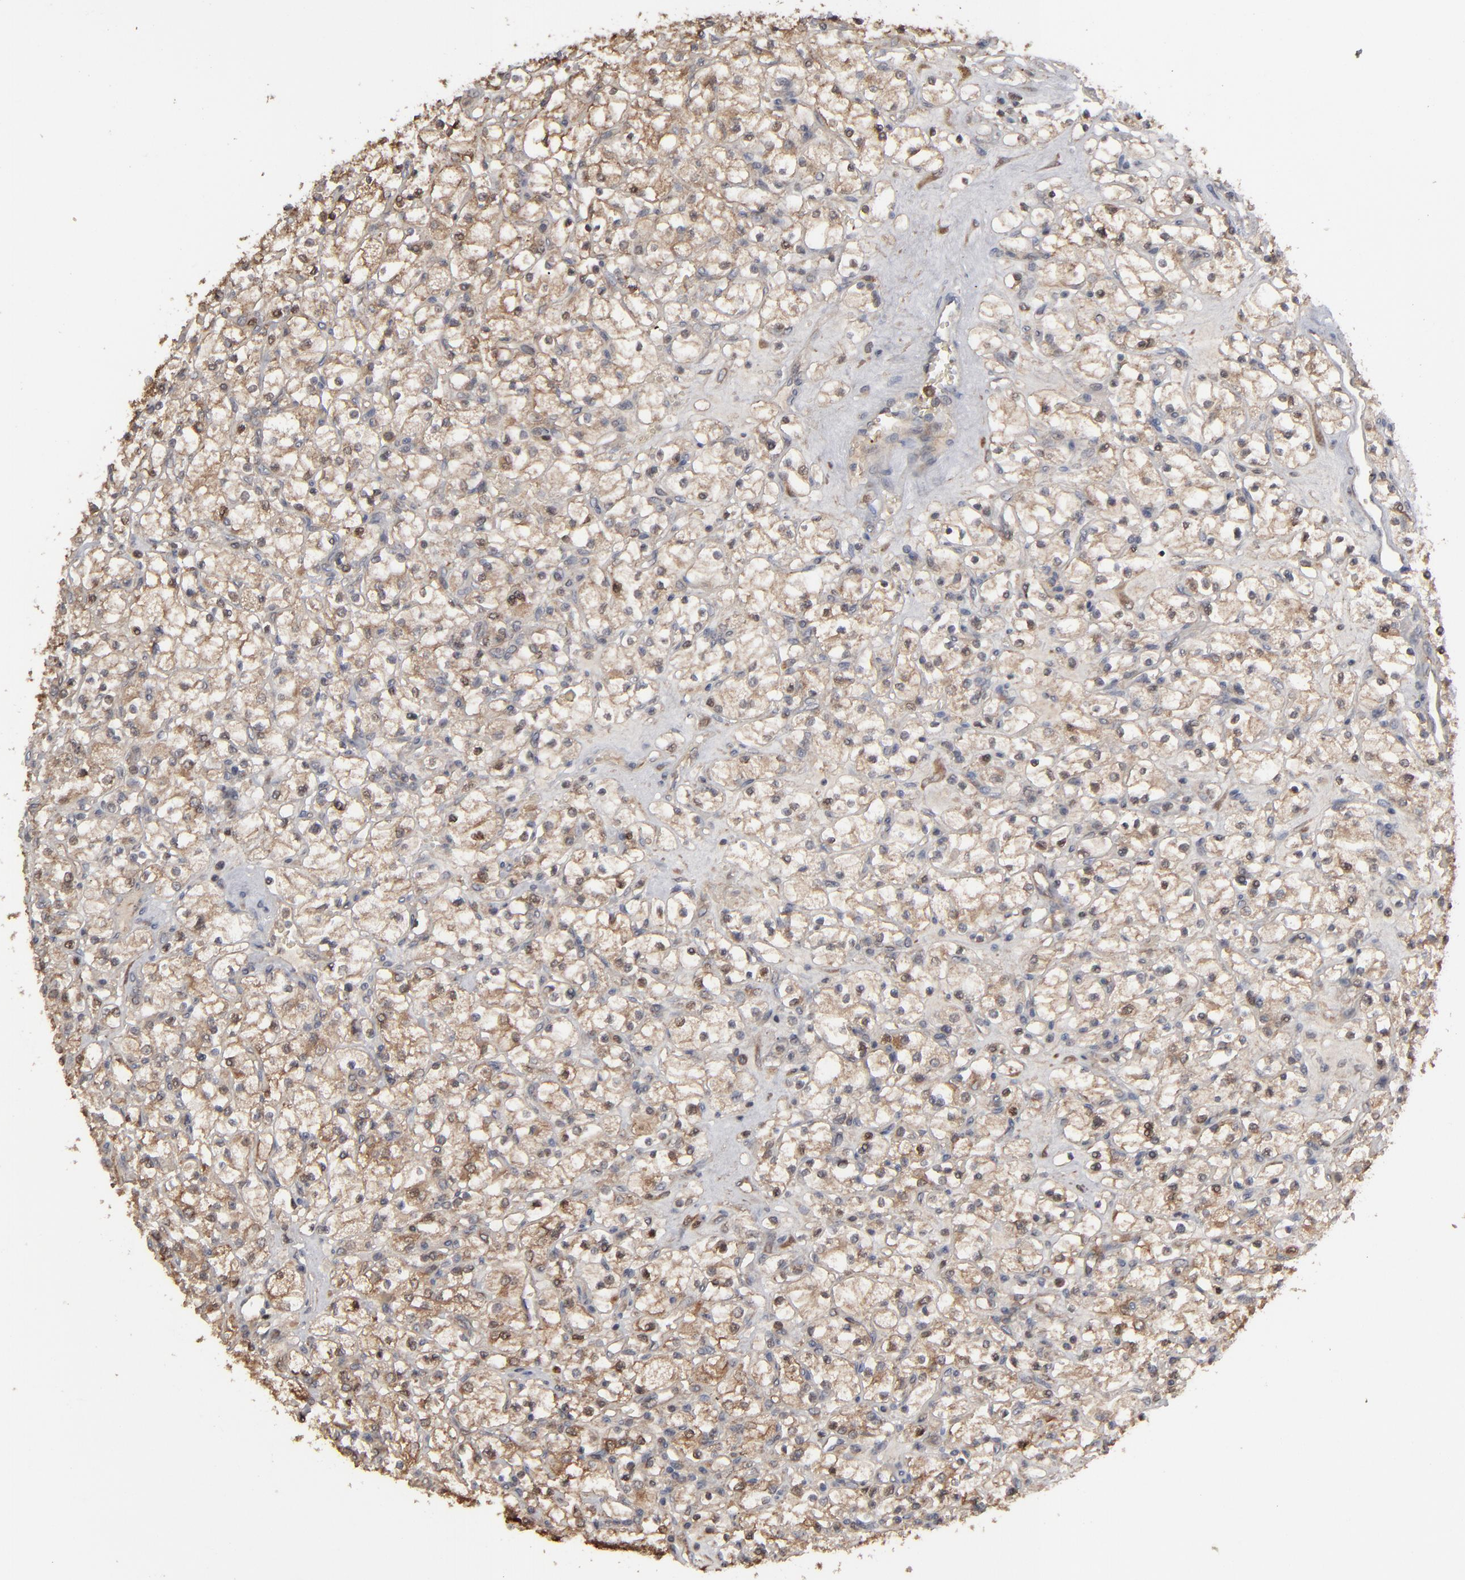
{"staining": {"intensity": "moderate", "quantity": ">75%", "location": "cytoplasmic/membranous"}, "tissue": "renal cancer", "cell_type": "Tumor cells", "image_type": "cancer", "snomed": [{"axis": "morphology", "description": "Adenocarcinoma, NOS"}, {"axis": "topography", "description": "Kidney"}], "caption": "This is an image of immunohistochemistry (IHC) staining of renal cancer, which shows moderate staining in the cytoplasmic/membranous of tumor cells.", "gene": "NME1-NME2", "patient": {"sex": "female", "age": 83}}